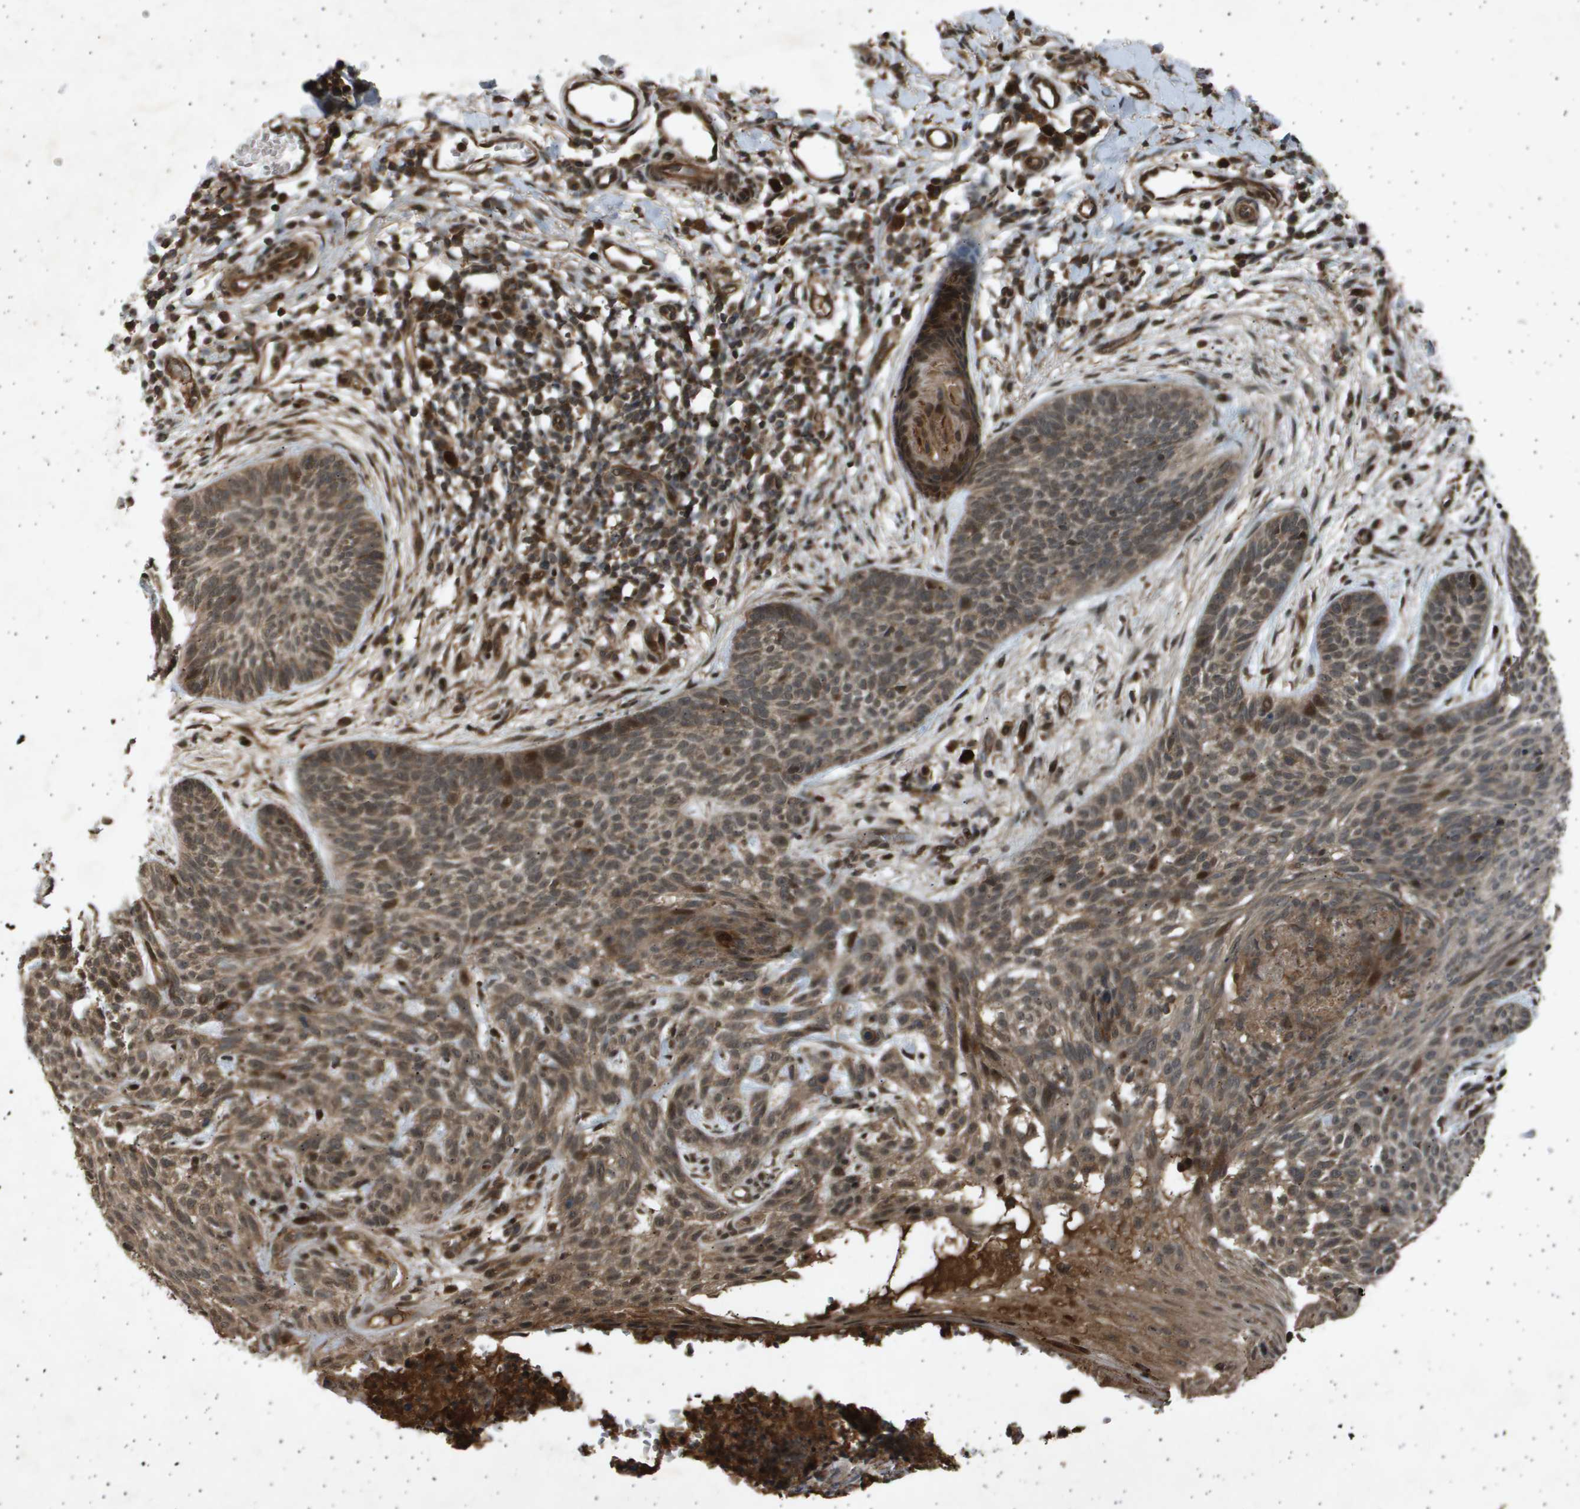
{"staining": {"intensity": "moderate", "quantity": ">75%", "location": "cytoplasmic/membranous,nuclear"}, "tissue": "skin cancer", "cell_type": "Tumor cells", "image_type": "cancer", "snomed": [{"axis": "morphology", "description": "Basal cell carcinoma"}, {"axis": "topography", "description": "Skin"}], "caption": "Human skin cancer (basal cell carcinoma) stained with a brown dye displays moderate cytoplasmic/membranous and nuclear positive expression in about >75% of tumor cells.", "gene": "TNRC6A", "patient": {"sex": "female", "age": 59}}